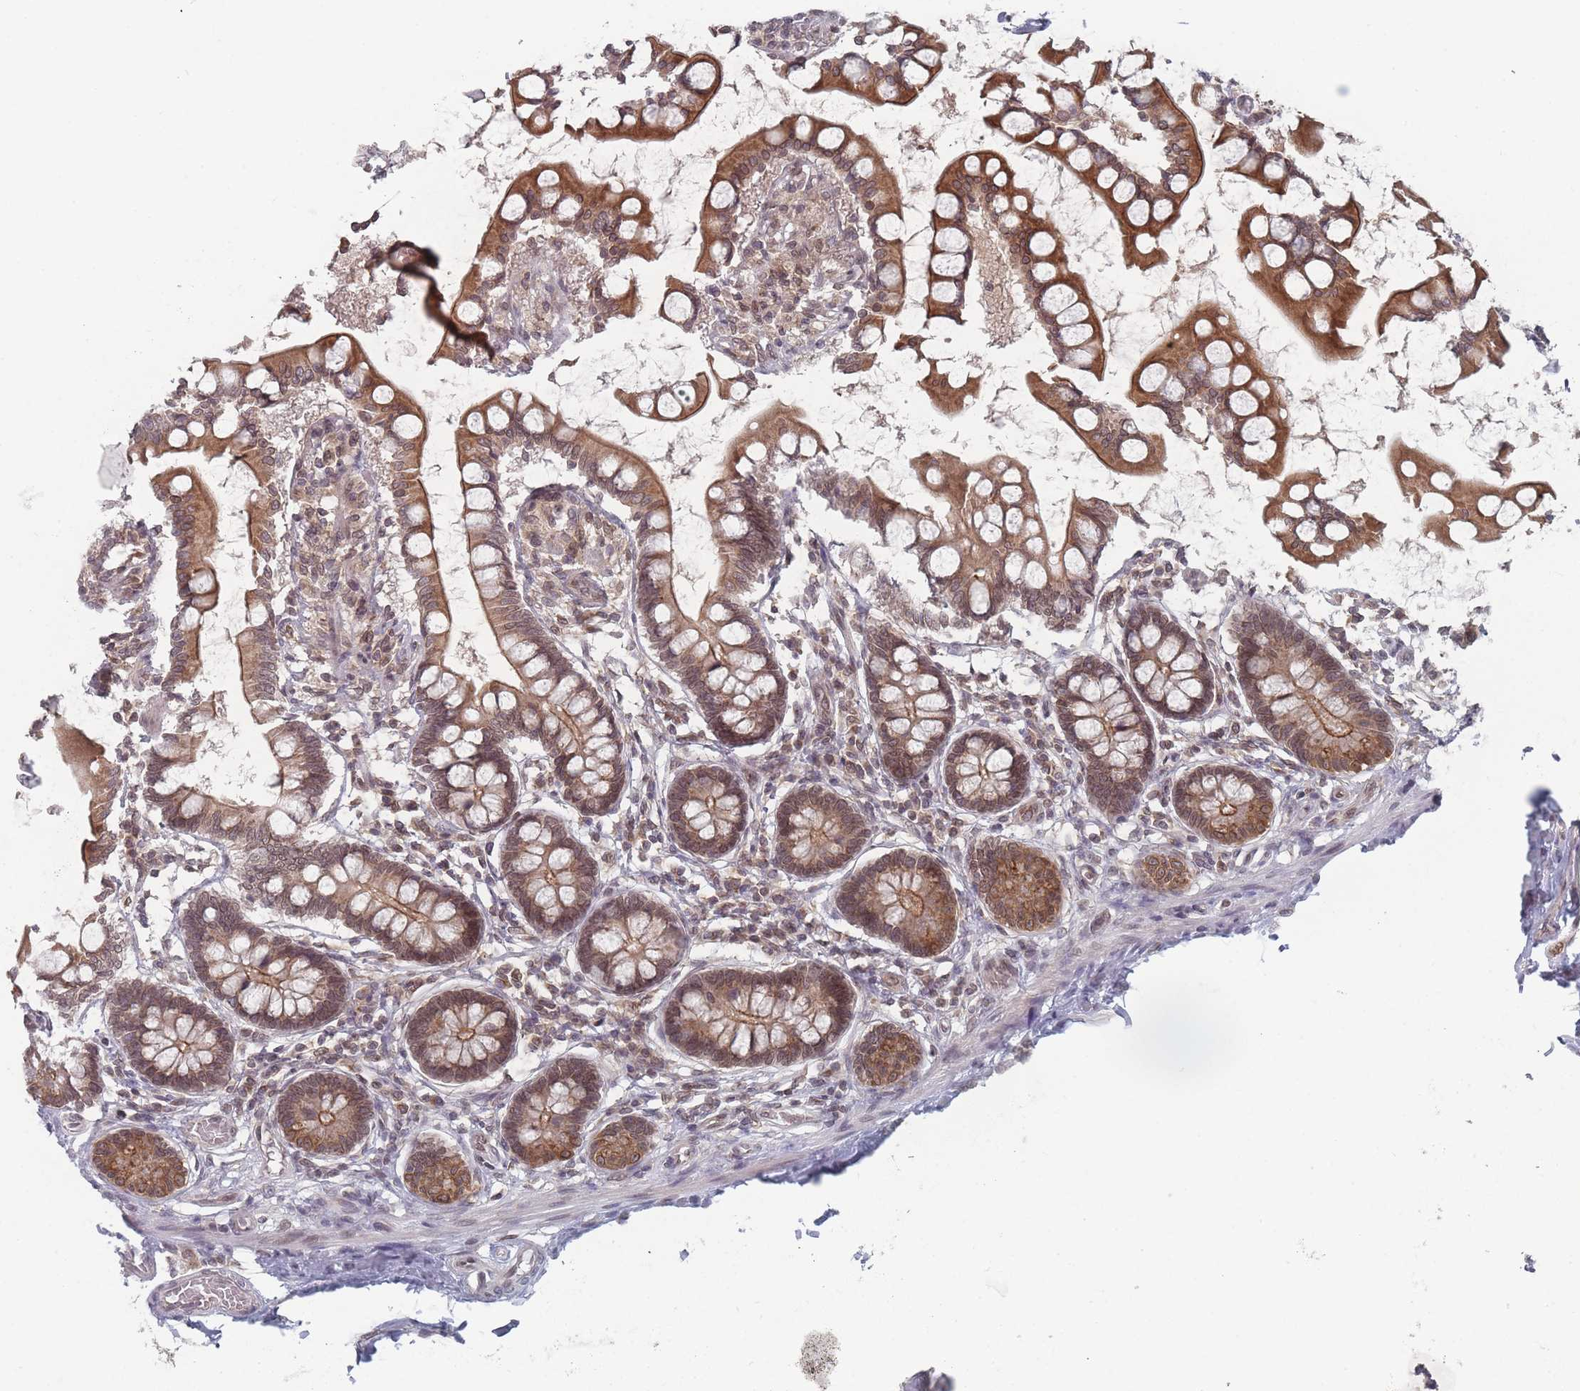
{"staining": {"intensity": "moderate", "quantity": ">75%", "location": "cytoplasmic/membranous,nuclear"}, "tissue": "small intestine", "cell_type": "Glandular cells", "image_type": "normal", "snomed": [{"axis": "morphology", "description": "Normal tissue, NOS"}, {"axis": "topography", "description": "Small intestine"}], "caption": "A high-resolution photomicrograph shows immunohistochemistry (IHC) staining of normal small intestine, which shows moderate cytoplasmic/membranous,nuclear staining in about >75% of glandular cells. The staining was performed using DAB (3,3'-diaminobenzidine) to visualize the protein expression in brown, while the nuclei were stained in blue with hematoxylin (Magnification: 20x).", "gene": "TBC1D25", "patient": {"sex": "male", "age": 52}}